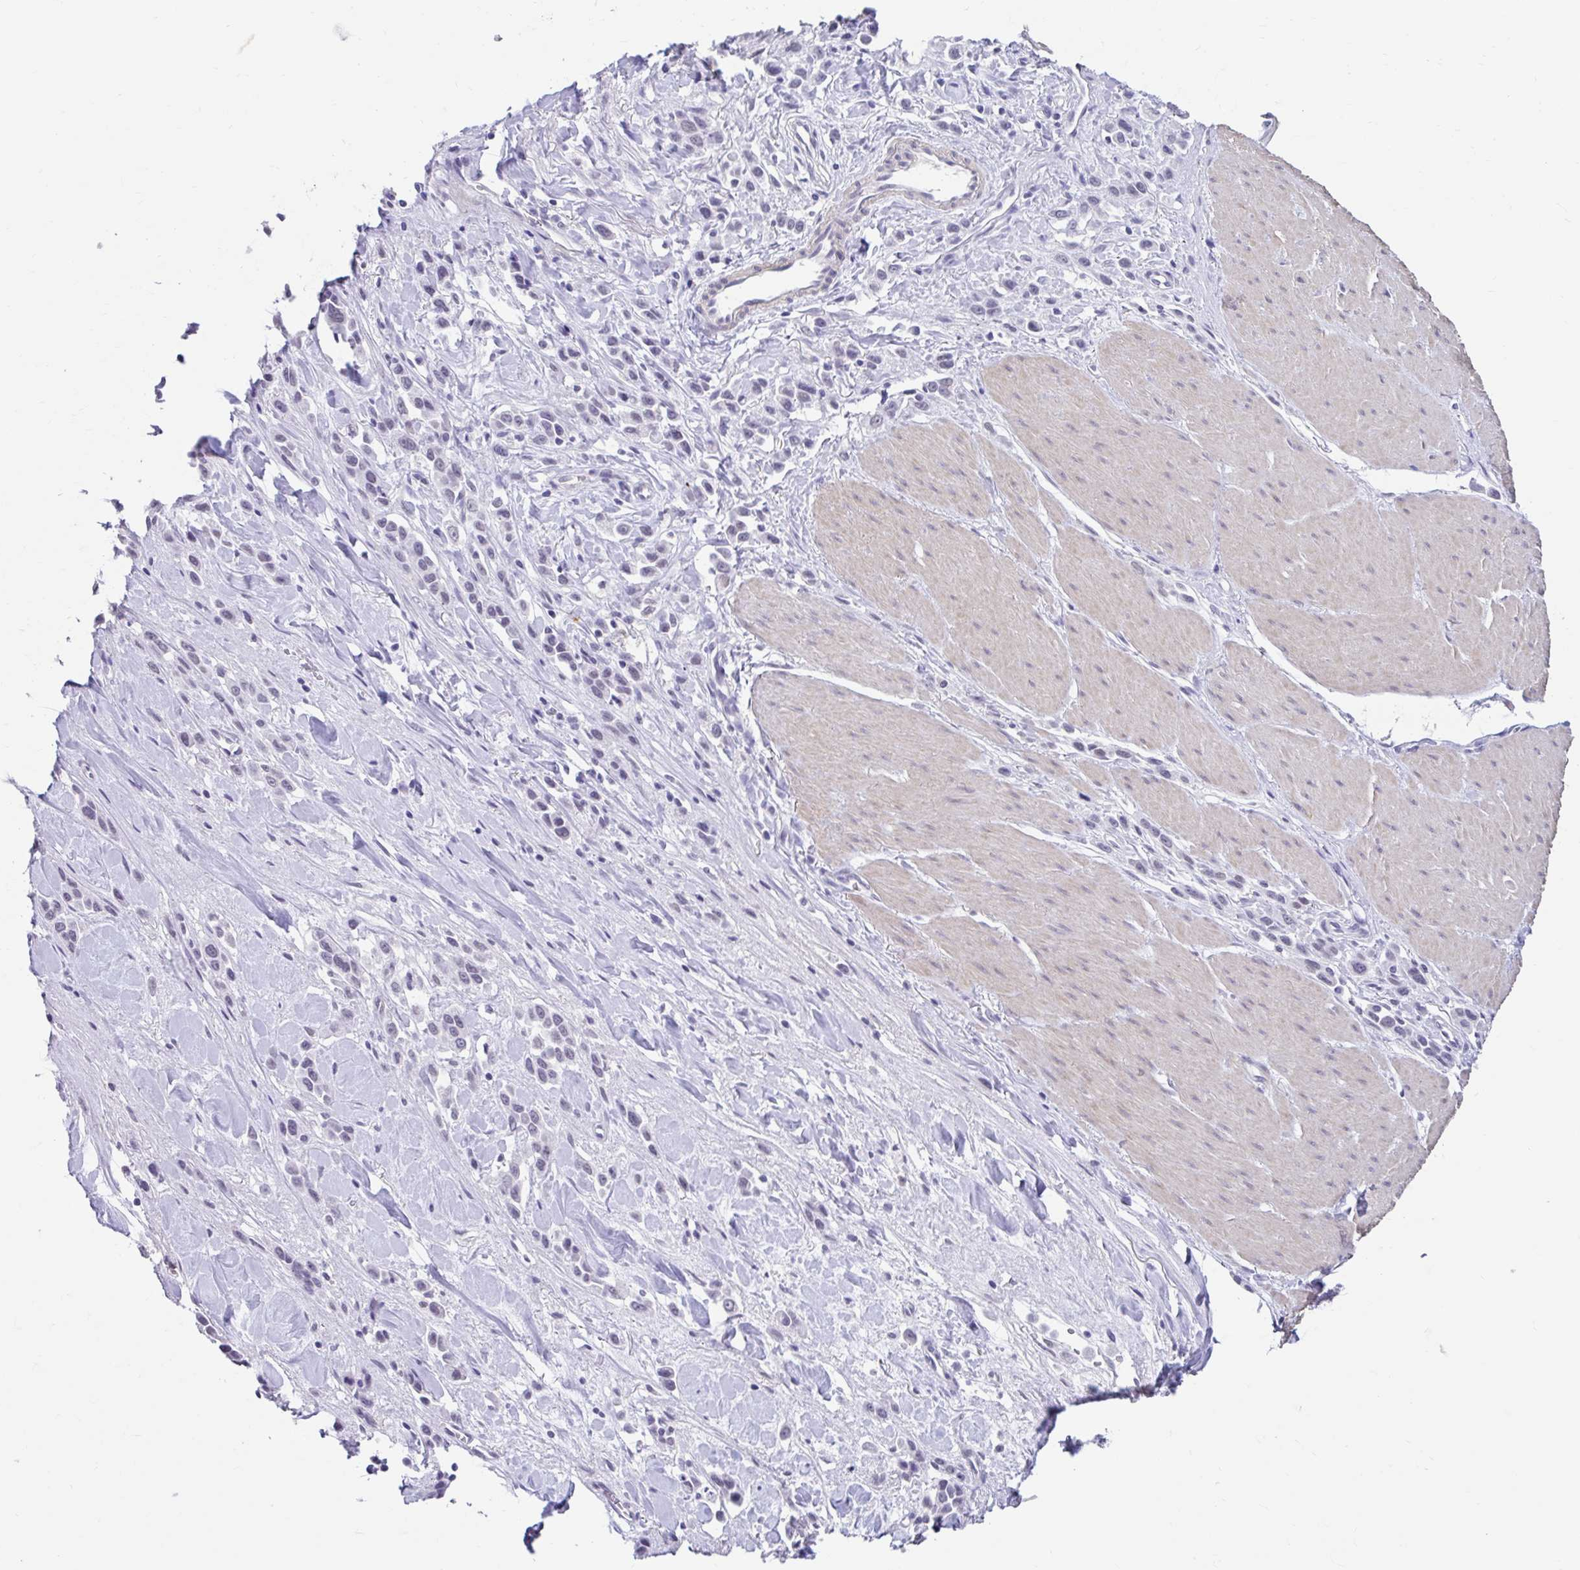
{"staining": {"intensity": "negative", "quantity": "none", "location": "none"}, "tissue": "stomach cancer", "cell_type": "Tumor cells", "image_type": "cancer", "snomed": [{"axis": "morphology", "description": "Adenocarcinoma, NOS"}, {"axis": "topography", "description": "Stomach"}], "caption": "High magnification brightfield microscopy of stomach cancer (adenocarcinoma) stained with DAB (3,3'-diaminobenzidine) (brown) and counterstained with hematoxylin (blue): tumor cells show no significant positivity.", "gene": "DCAF17", "patient": {"sex": "male", "age": 47}}